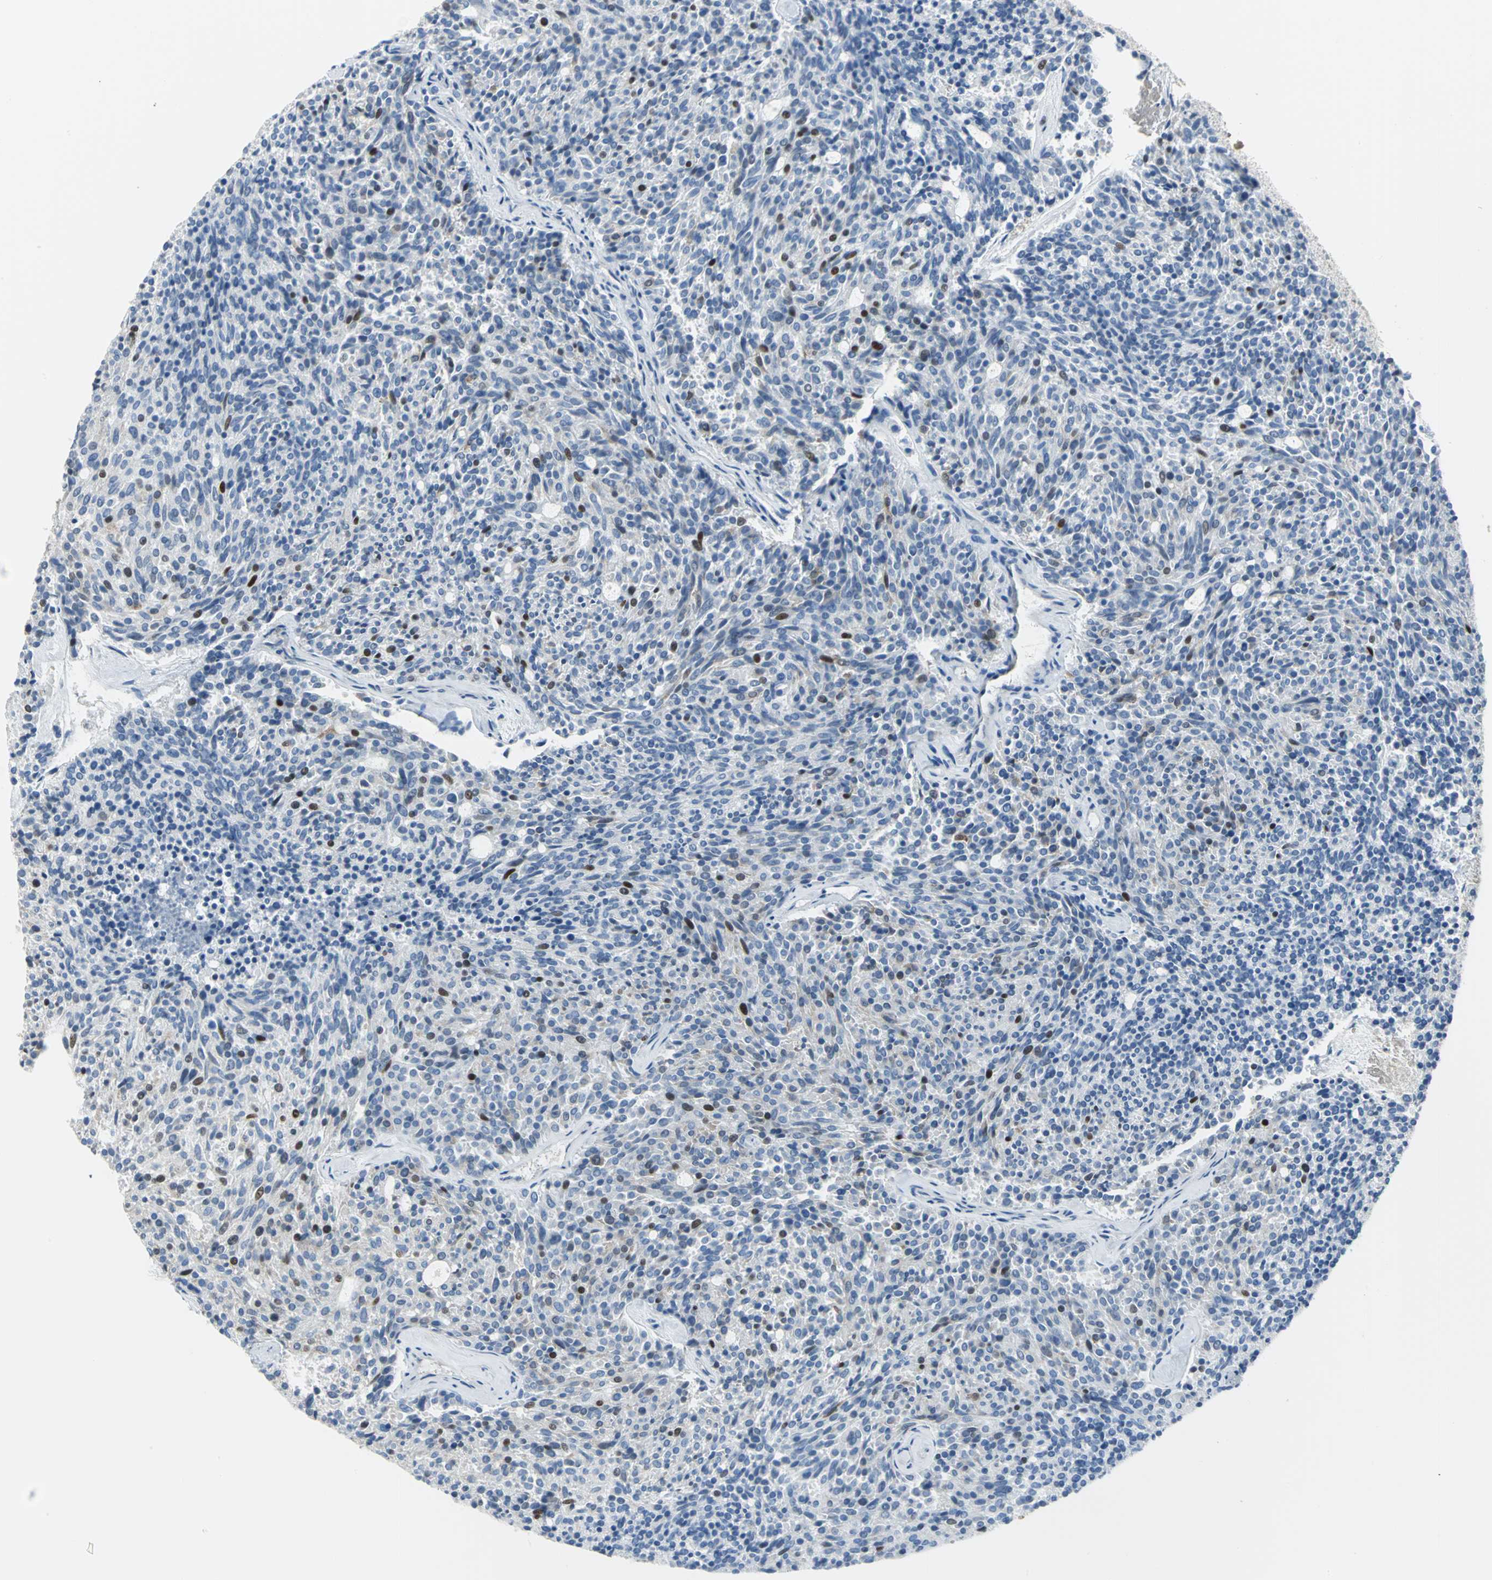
{"staining": {"intensity": "strong", "quantity": "<25%", "location": "nuclear"}, "tissue": "carcinoid", "cell_type": "Tumor cells", "image_type": "cancer", "snomed": [{"axis": "morphology", "description": "Carcinoid, malignant, NOS"}, {"axis": "topography", "description": "Pancreas"}], "caption": "Protein expression analysis of human carcinoid (malignant) reveals strong nuclear staining in about <25% of tumor cells.", "gene": "MCM3", "patient": {"sex": "female", "age": 54}}